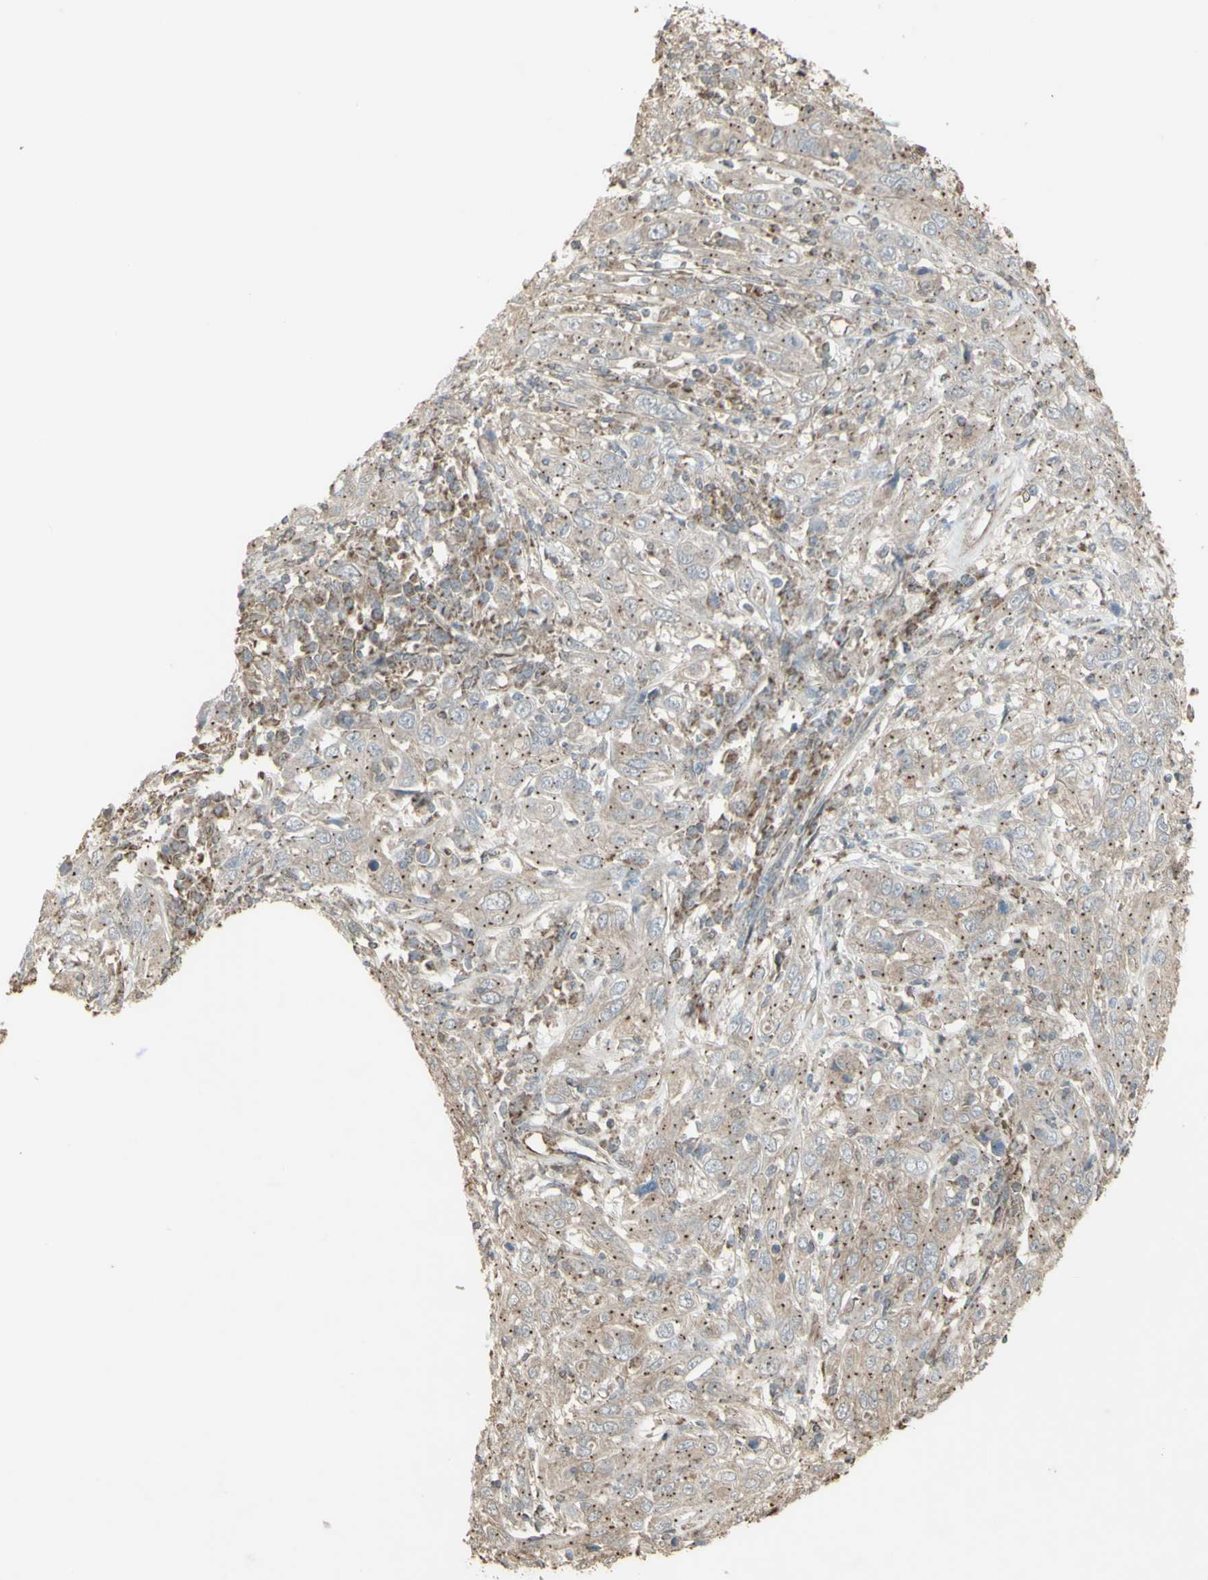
{"staining": {"intensity": "weak", "quantity": ">75%", "location": "cytoplasmic/membranous"}, "tissue": "cervical cancer", "cell_type": "Tumor cells", "image_type": "cancer", "snomed": [{"axis": "morphology", "description": "Squamous cell carcinoma, NOS"}, {"axis": "topography", "description": "Cervix"}], "caption": "Cervical cancer was stained to show a protein in brown. There is low levels of weak cytoplasmic/membranous staining in about >75% of tumor cells.", "gene": "FXYD3", "patient": {"sex": "female", "age": 46}}